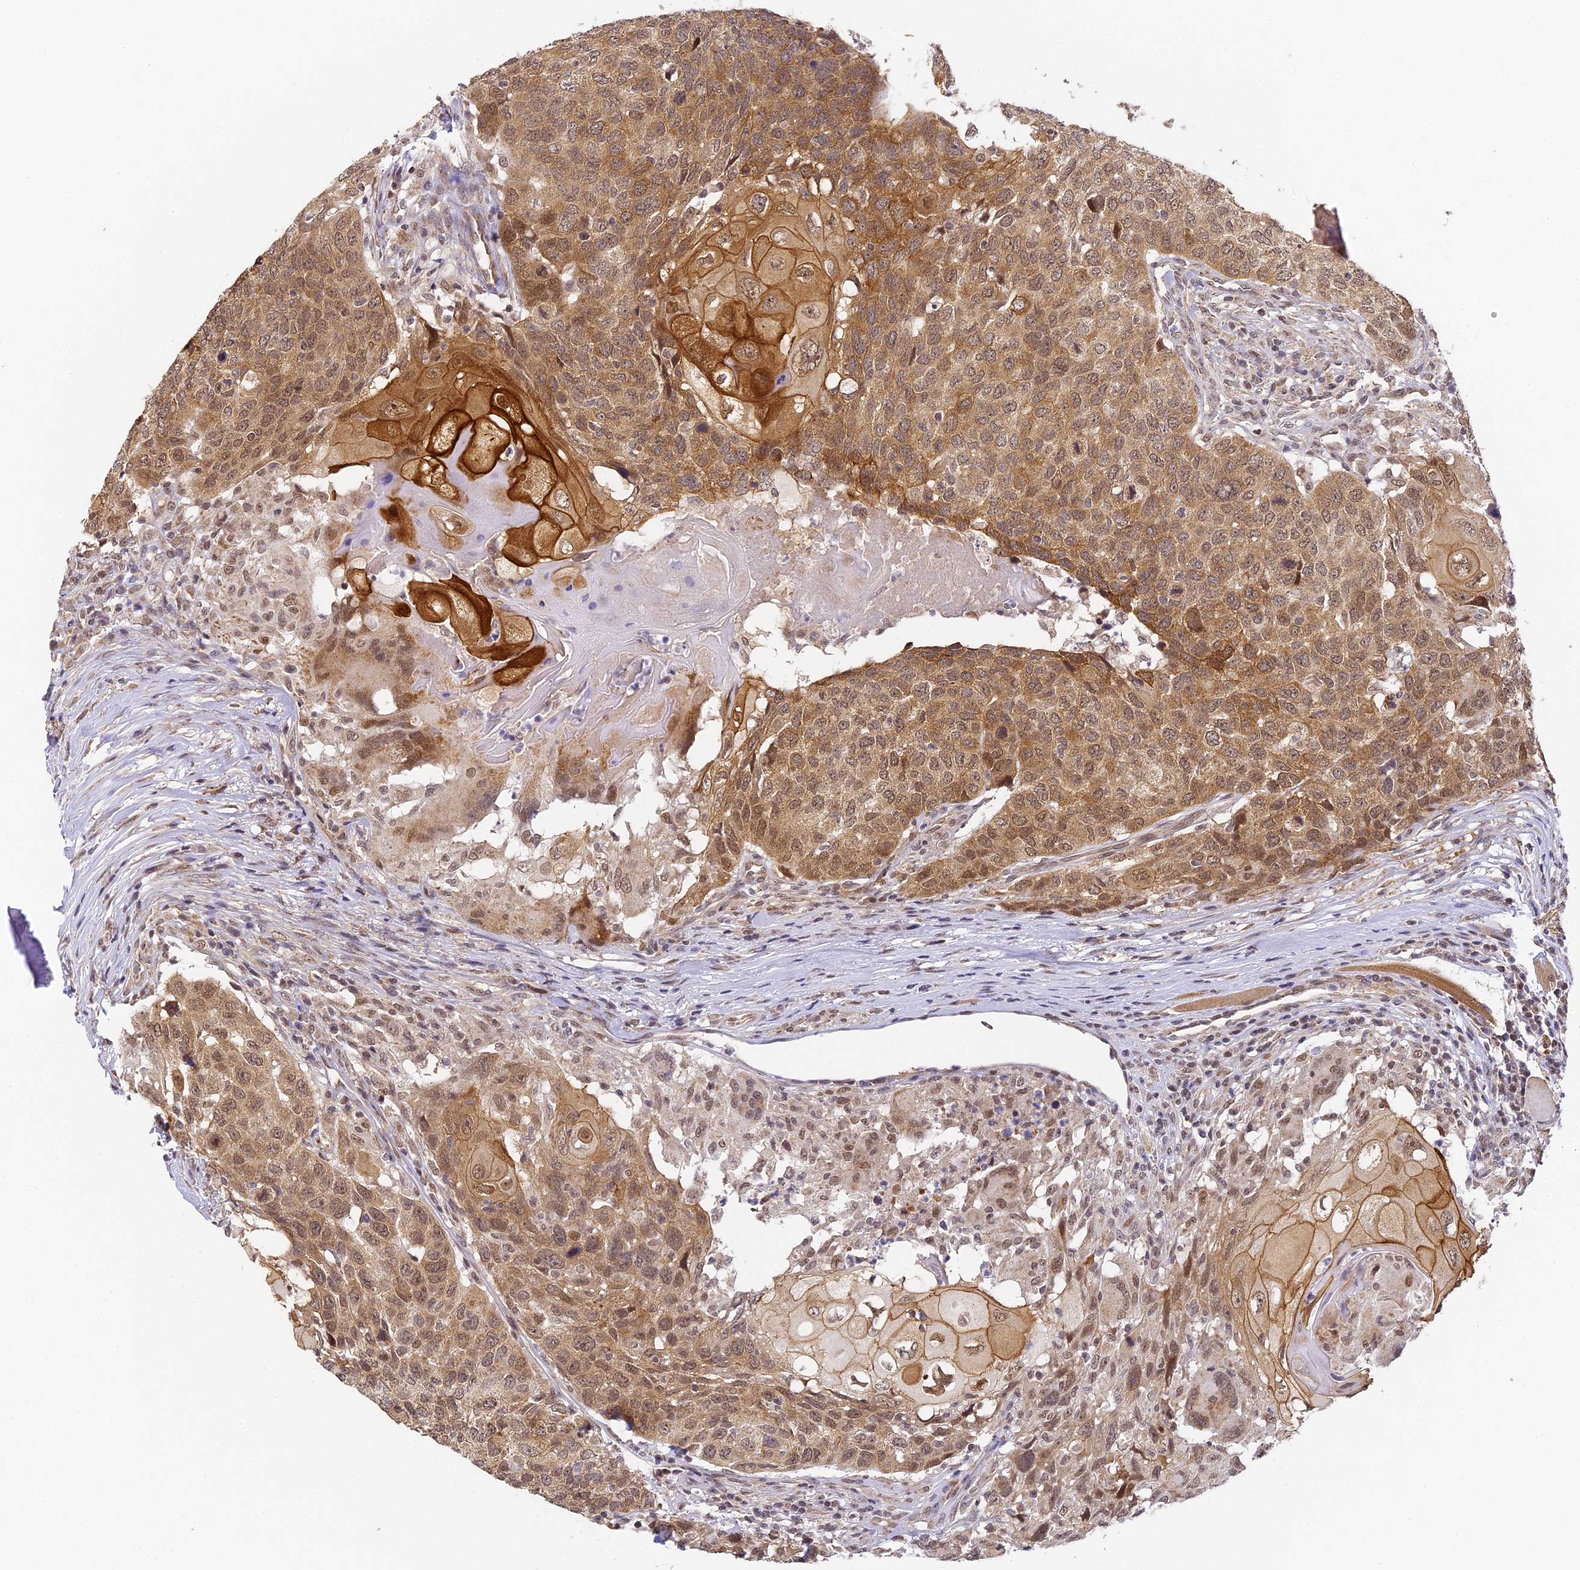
{"staining": {"intensity": "moderate", "quantity": ">75%", "location": "cytoplasmic/membranous,nuclear"}, "tissue": "head and neck cancer", "cell_type": "Tumor cells", "image_type": "cancer", "snomed": [{"axis": "morphology", "description": "Squamous cell carcinoma, NOS"}, {"axis": "topography", "description": "Head-Neck"}], "caption": "Protein expression analysis of head and neck cancer demonstrates moderate cytoplasmic/membranous and nuclear positivity in approximately >75% of tumor cells.", "gene": "DNAAF10", "patient": {"sex": "male", "age": 66}}